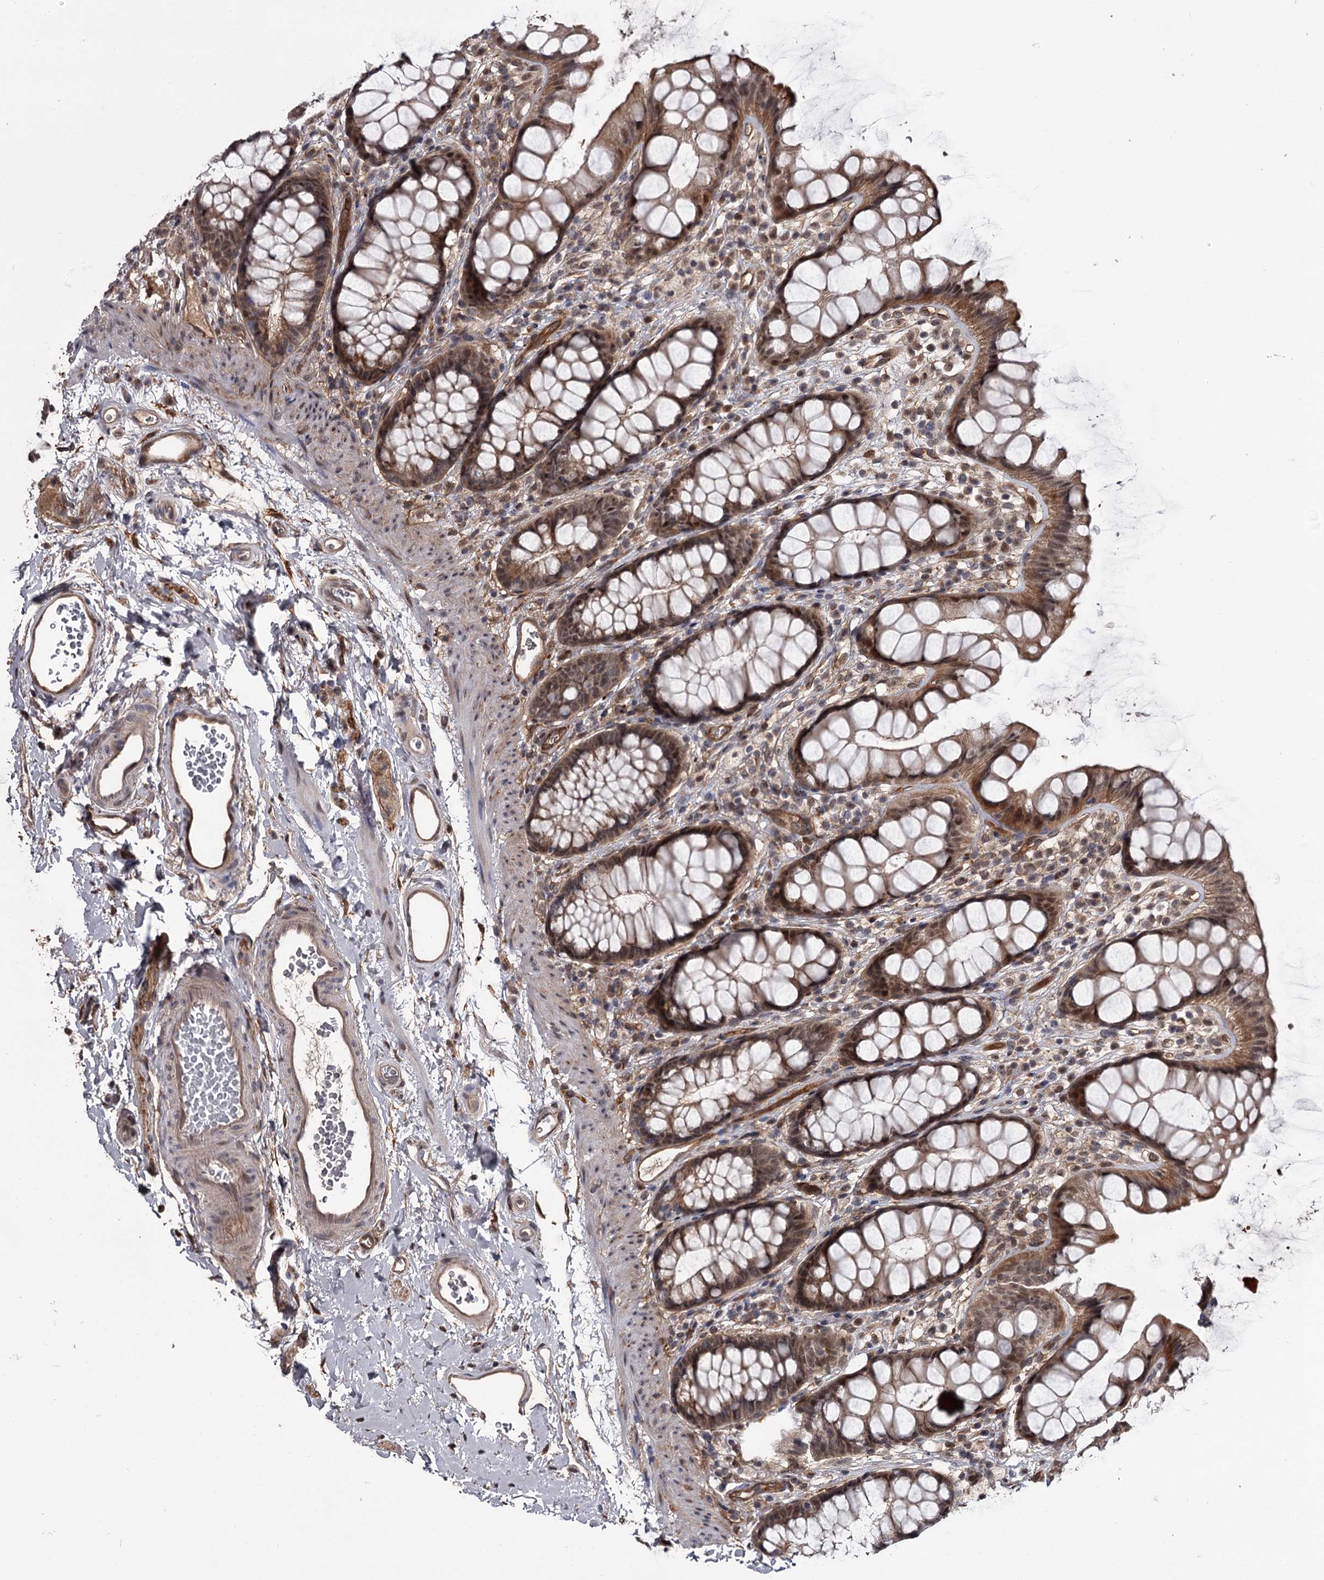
{"staining": {"intensity": "moderate", "quantity": ">75%", "location": "cytoplasmic/membranous,nuclear"}, "tissue": "rectum", "cell_type": "Glandular cells", "image_type": "normal", "snomed": [{"axis": "morphology", "description": "Normal tissue, NOS"}, {"axis": "topography", "description": "Rectum"}], "caption": "This is a photomicrograph of immunohistochemistry staining of benign rectum, which shows moderate positivity in the cytoplasmic/membranous,nuclear of glandular cells.", "gene": "CDC42EP2", "patient": {"sex": "female", "age": 65}}